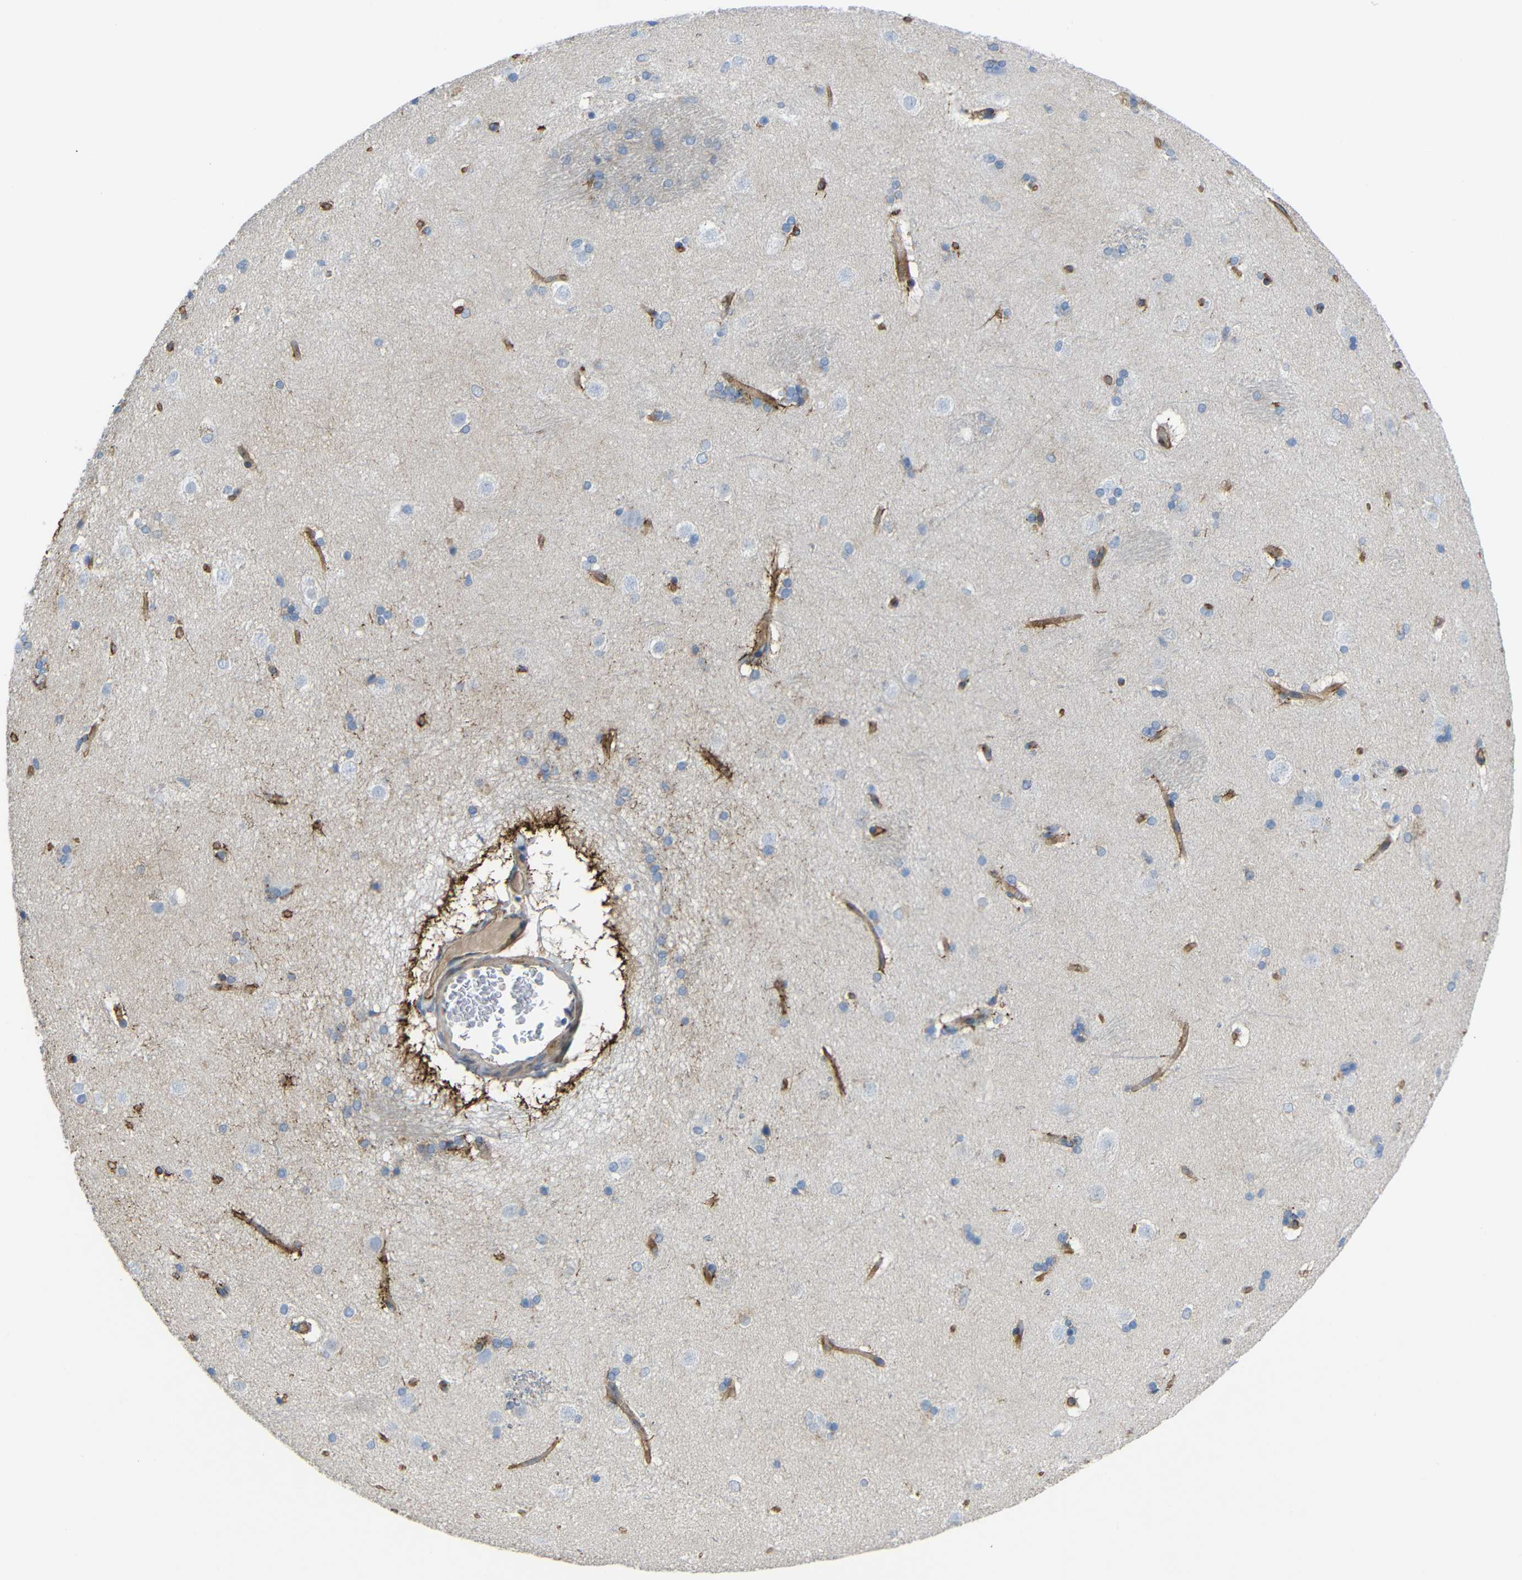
{"staining": {"intensity": "negative", "quantity": "none", "location": "none"}, "tissue": "caudate", "cell_type": "Glial cells", "image_type": "normal", "snomed": [{"axis": "morphology", "description": "Normal tissue, NOS"}, {"axis": "topography", "description": "Lateral ventricle wall"}], "caption": "Caudate stained for a protein using immunohistochemistry (IHC) displays no expression glial cells.", "gene": "SYPL1", "patient": {"sex": "female", "age": 19}}